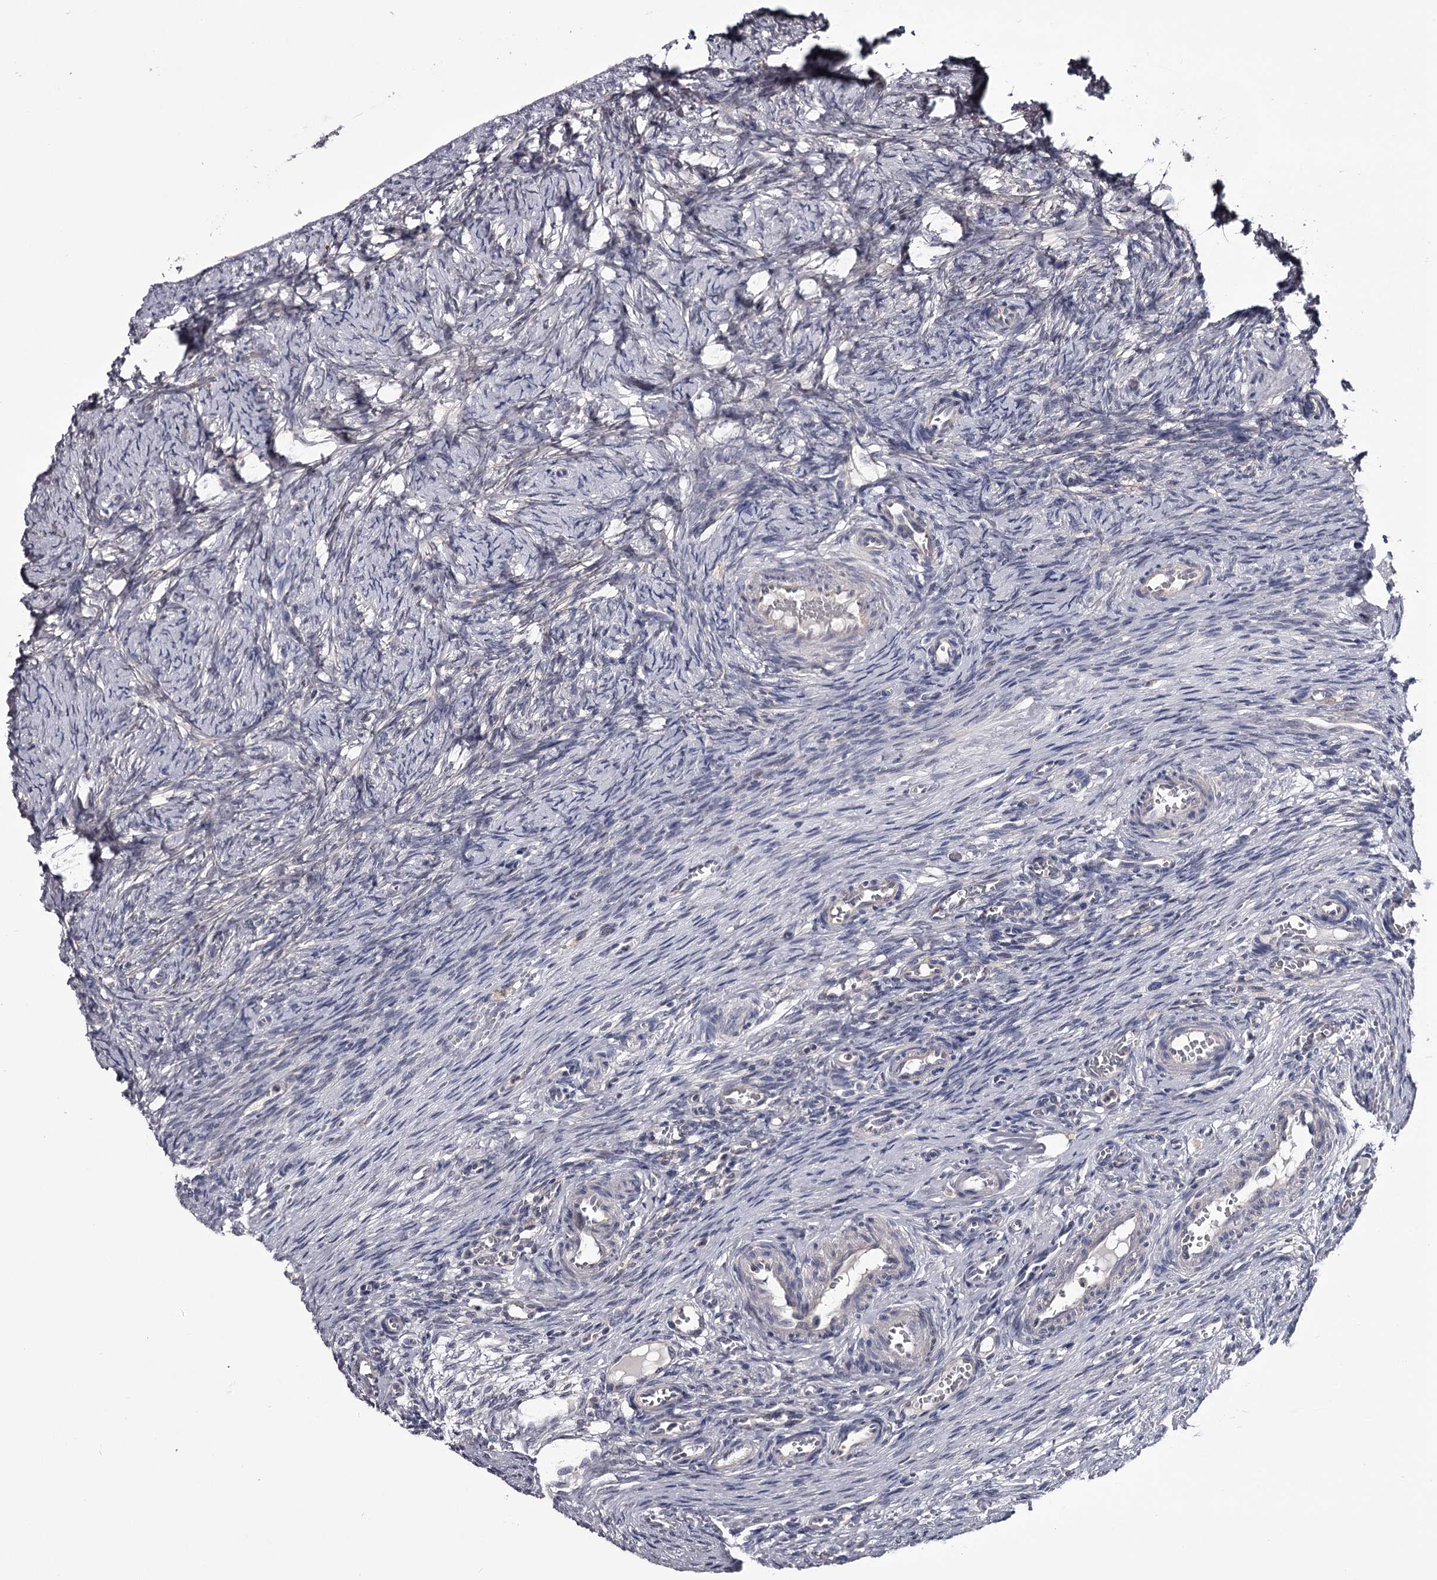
{"staining": {"intensity": "negative", "quantity": "none", "location": "none"}, "tissue": "ovary", "cell_type": "Ovarian stroma cells", "image_type": "normal", "snomed": [{"axis": "morphology", "description": "Adenocarcinoma, NOS"}, {"axis": "topography", "description": "Endometrium"}], "caption": "Ovary was stained to show a protein in brown. There is no significant staining in ovarian stroma cells. (DAB immunohistochemistry (IHC) with hematoxylin counter stain).", "gene": "GSTO1", "patient": {"sex": "female", "age": 32}}